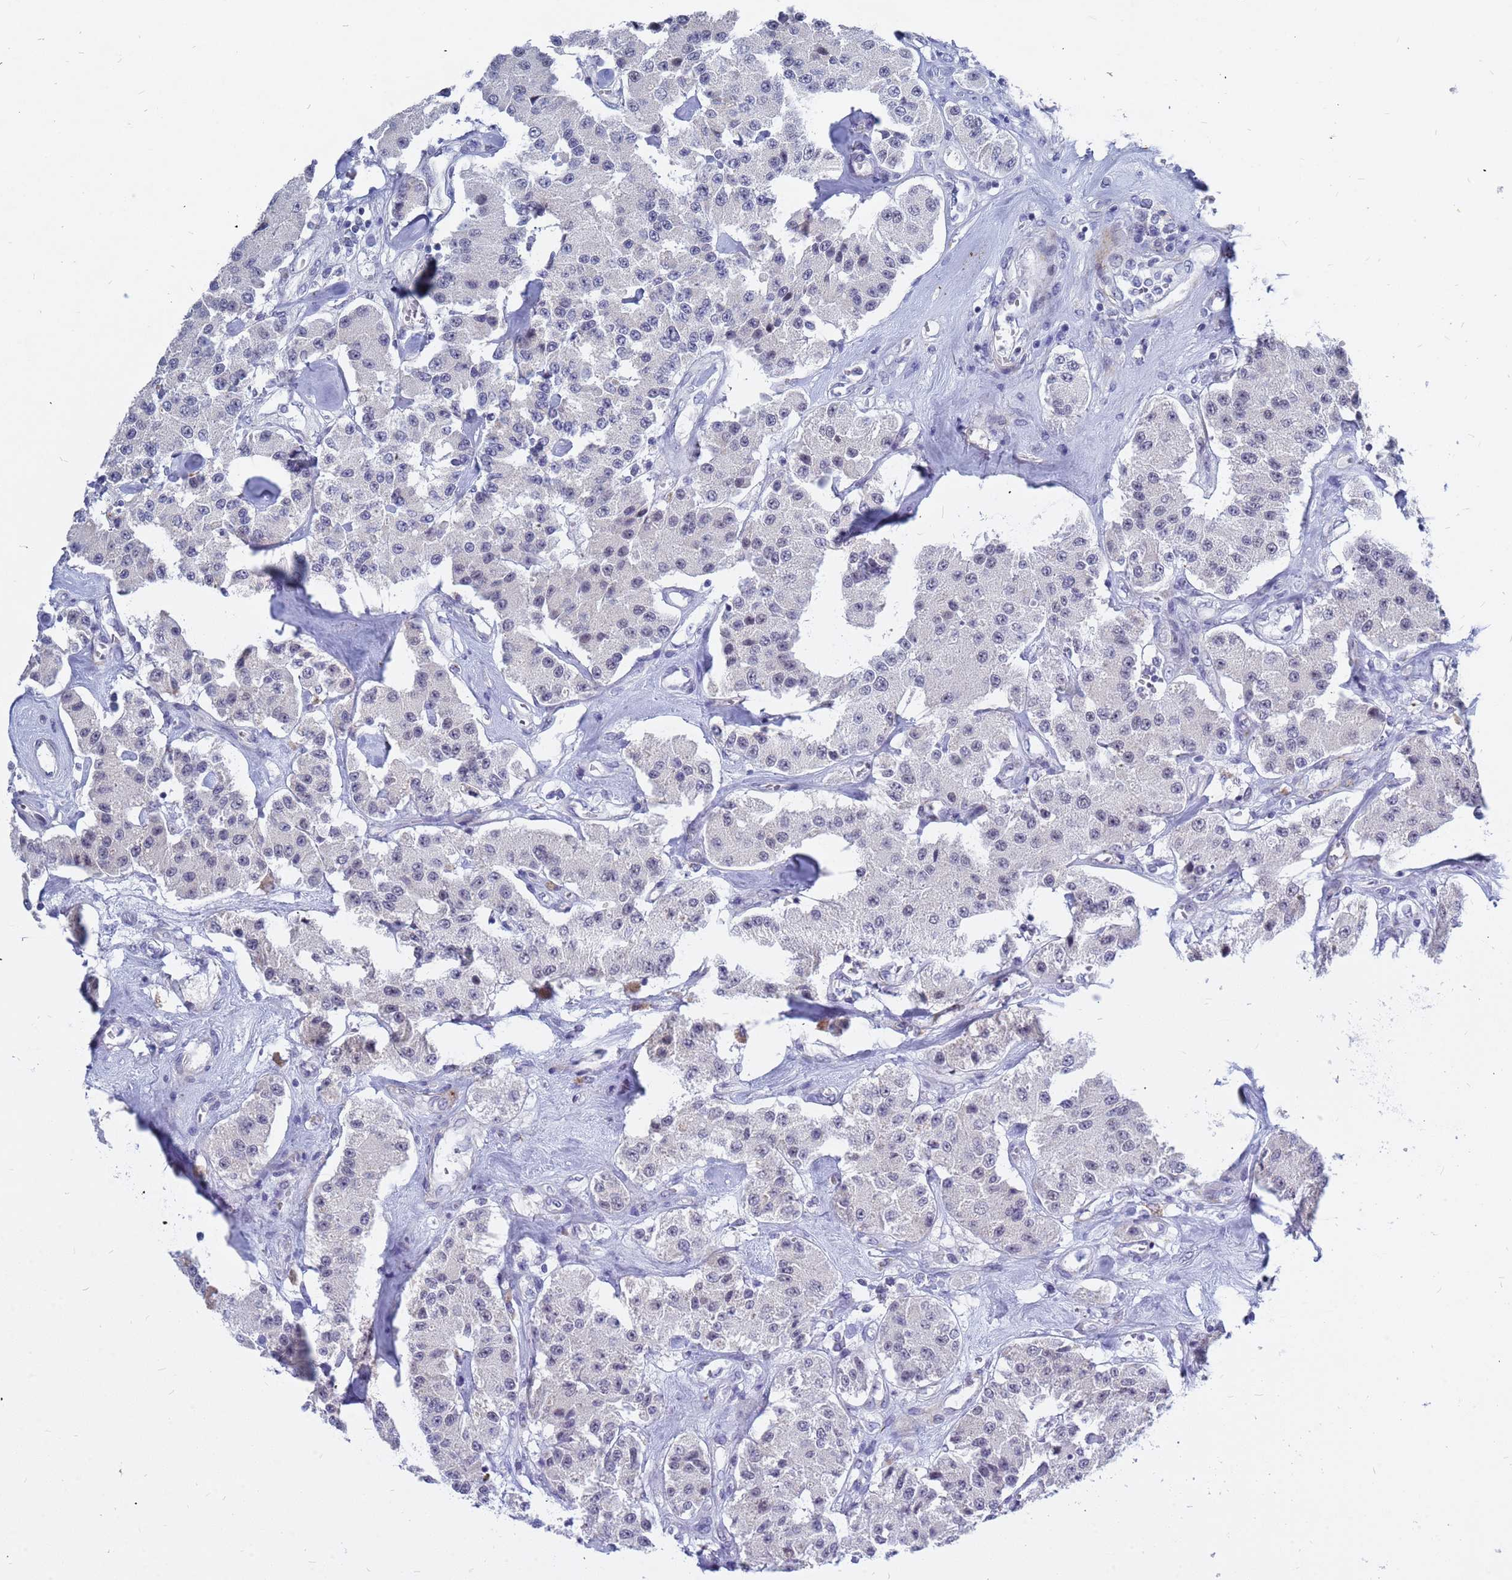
{"staining": {"intensity": "negative", "quantity": "none", "location": "none"}, "tissue": "carcinoid", "cell_type": "Tumor cells", "image_type": "cancer", "snomed": [{"axis": "morphology", "description": "Carcinoid, malignant, NOS"}, {"axis": "topography", "description": "Pancreas"}], "caption": "Micrograph shows no significant protein positivity in tumor cells of carcinoid.", "gene": "CXorf65", "patient": {"sex": "male", "age": 41}}